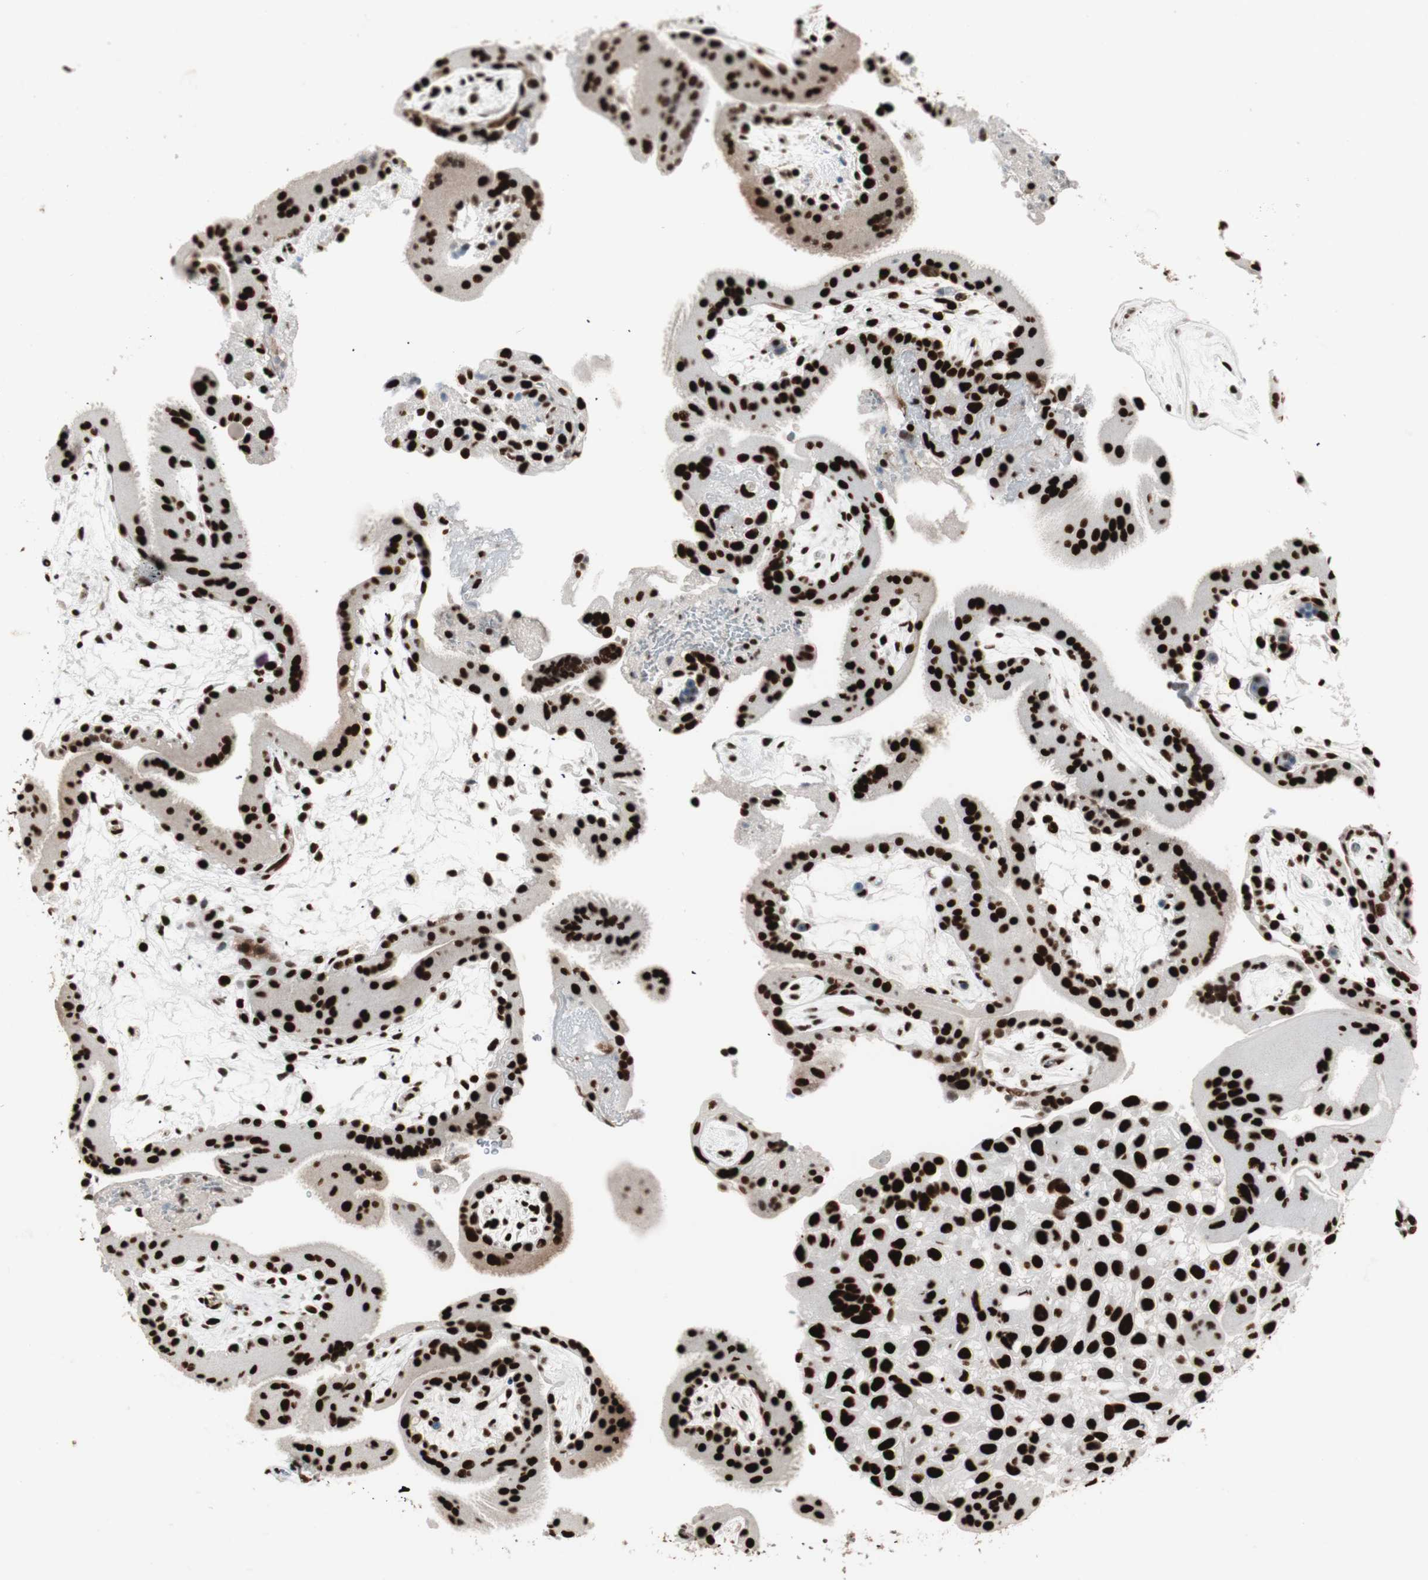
{"staining": {"intensity": "strong", "quantity": ">75%", "location": "nuclear"}, "tissue": "placenta", "cell_type": "Decidual cells", "image_type": "normal", "snomed": [{"axis": "morphology", "description": "Normal tissue, NOS"}, {"axis": "topography", "description": "Placenta"}], "caption": "Decidual cells reveal strong nuclear expression in approximately >75% of cells in normal placenta. The protein is stained brown, and the nuclei are stained in blue (DAB IHC with brightfield microscopy, high magnification).", "gene": "PSME3", "patient": {"sex": "female", "age": 19}}